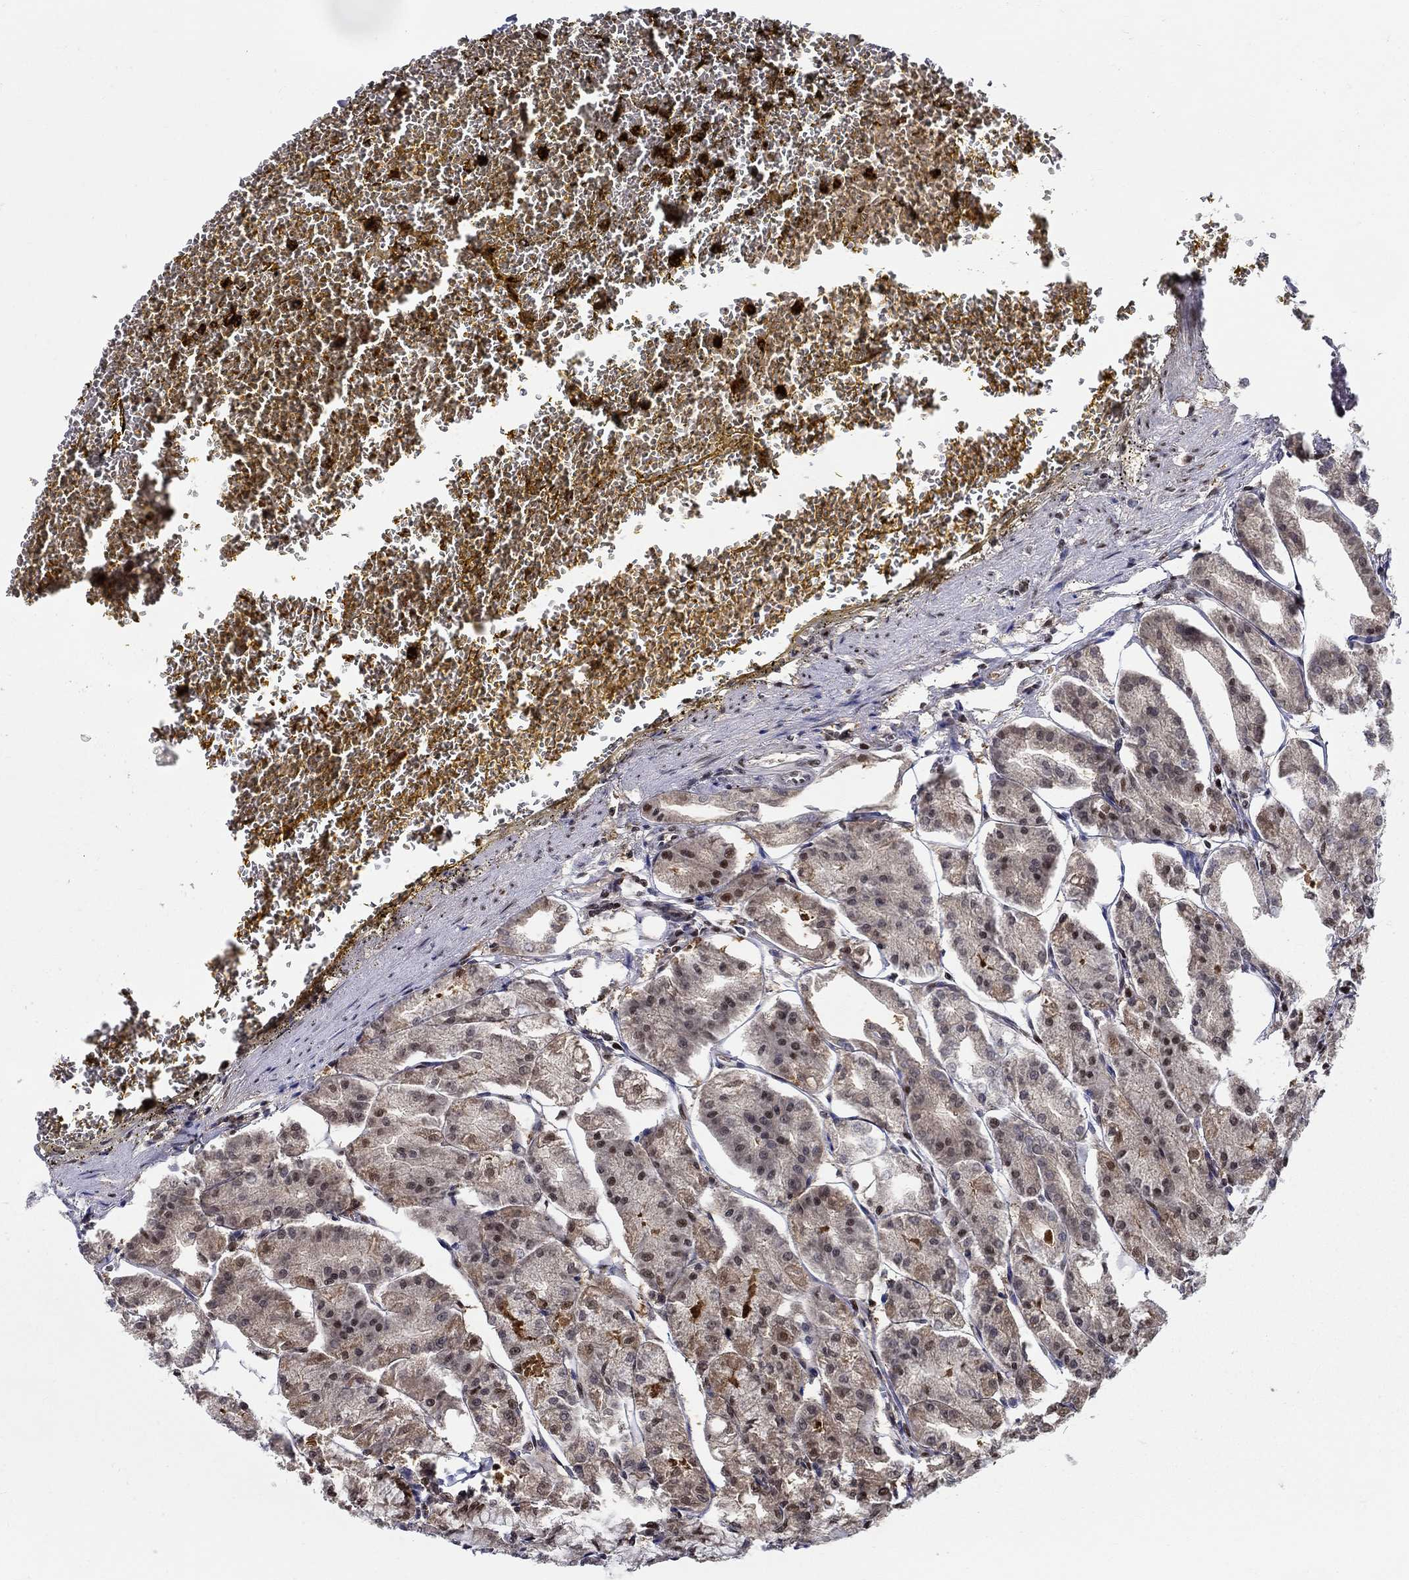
{"staining": {"intensity": "strong", "quantity": "<25%", "location": "nuclear"}, "tissue": "stomach", "cell_type": "Glandular cells", "image_type": "normal", "snomed": [{"axis": "morphology", "description": "Normal tissue, NOS"}, {"axis": "topography", "description": "Stomach, lower"}], "caption": "Stomach stained for a protein (brown) exhibits strong nuclear positive positivity in about <25% of glandular cells.", "gene": "ZNF594", "patient": {"sex": "male", "age": 71}}